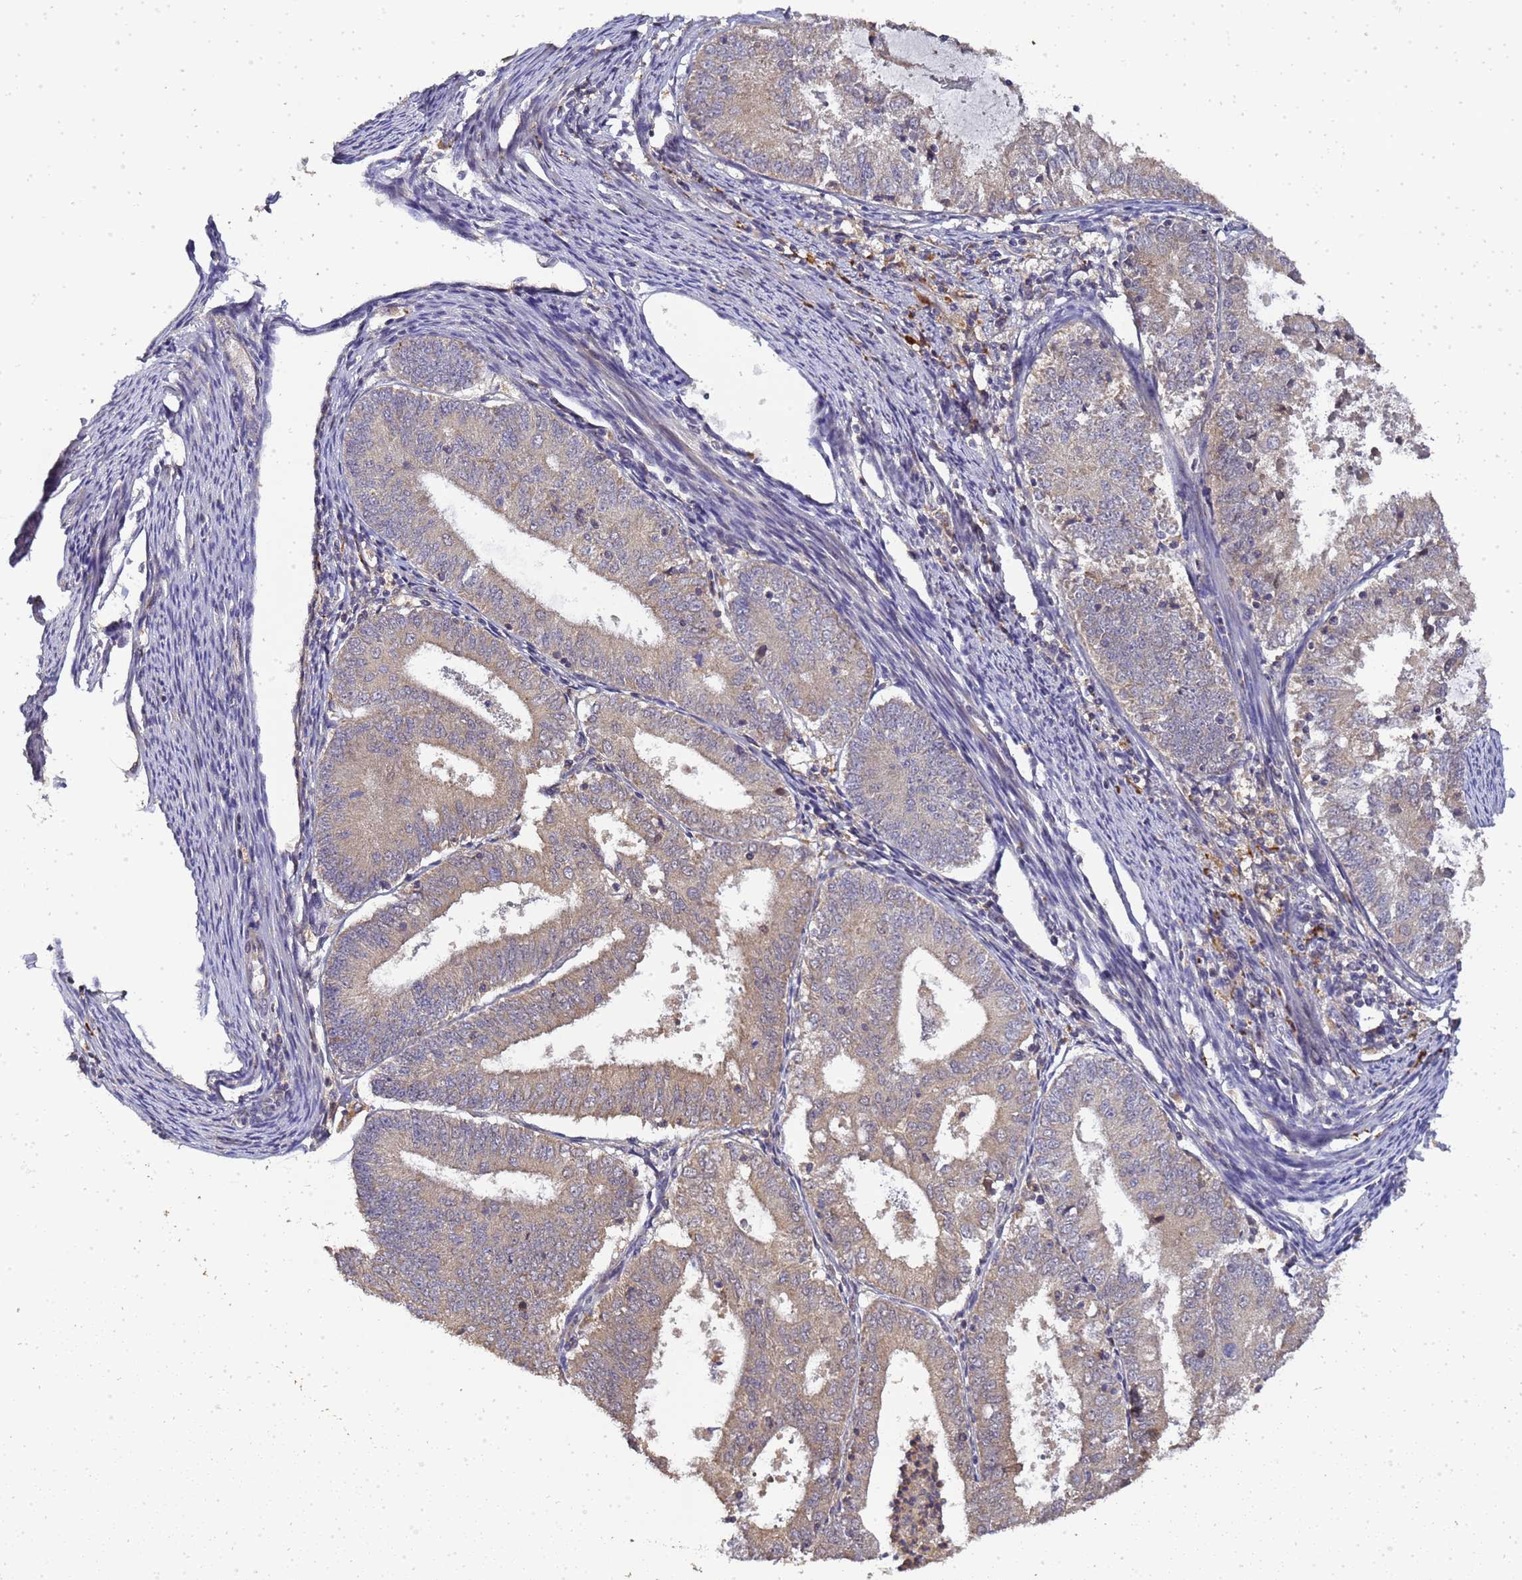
{"staining": {"intensity": "weak", "quantity": ">75%", "location": "cytoplasmic/membranous"}, "tissue": "endometrial cancer", "cell_type": "Tumor cells", "image_type": "cancer", "snomed": [{"axis": "morphology", "description": "Adenocarcinoma, NOS"}, {"axis": "topography", "description": "Endometrium"}], "caption": "Immunohistochemical staining of human endometrial cancer (adenocarcinoma) exhibits weak cytoplasmic/membranous protein staining in approximately >75% of tumor cells.", "gene": "LGI4", "patient": {"sex": "female", "age": 57}}